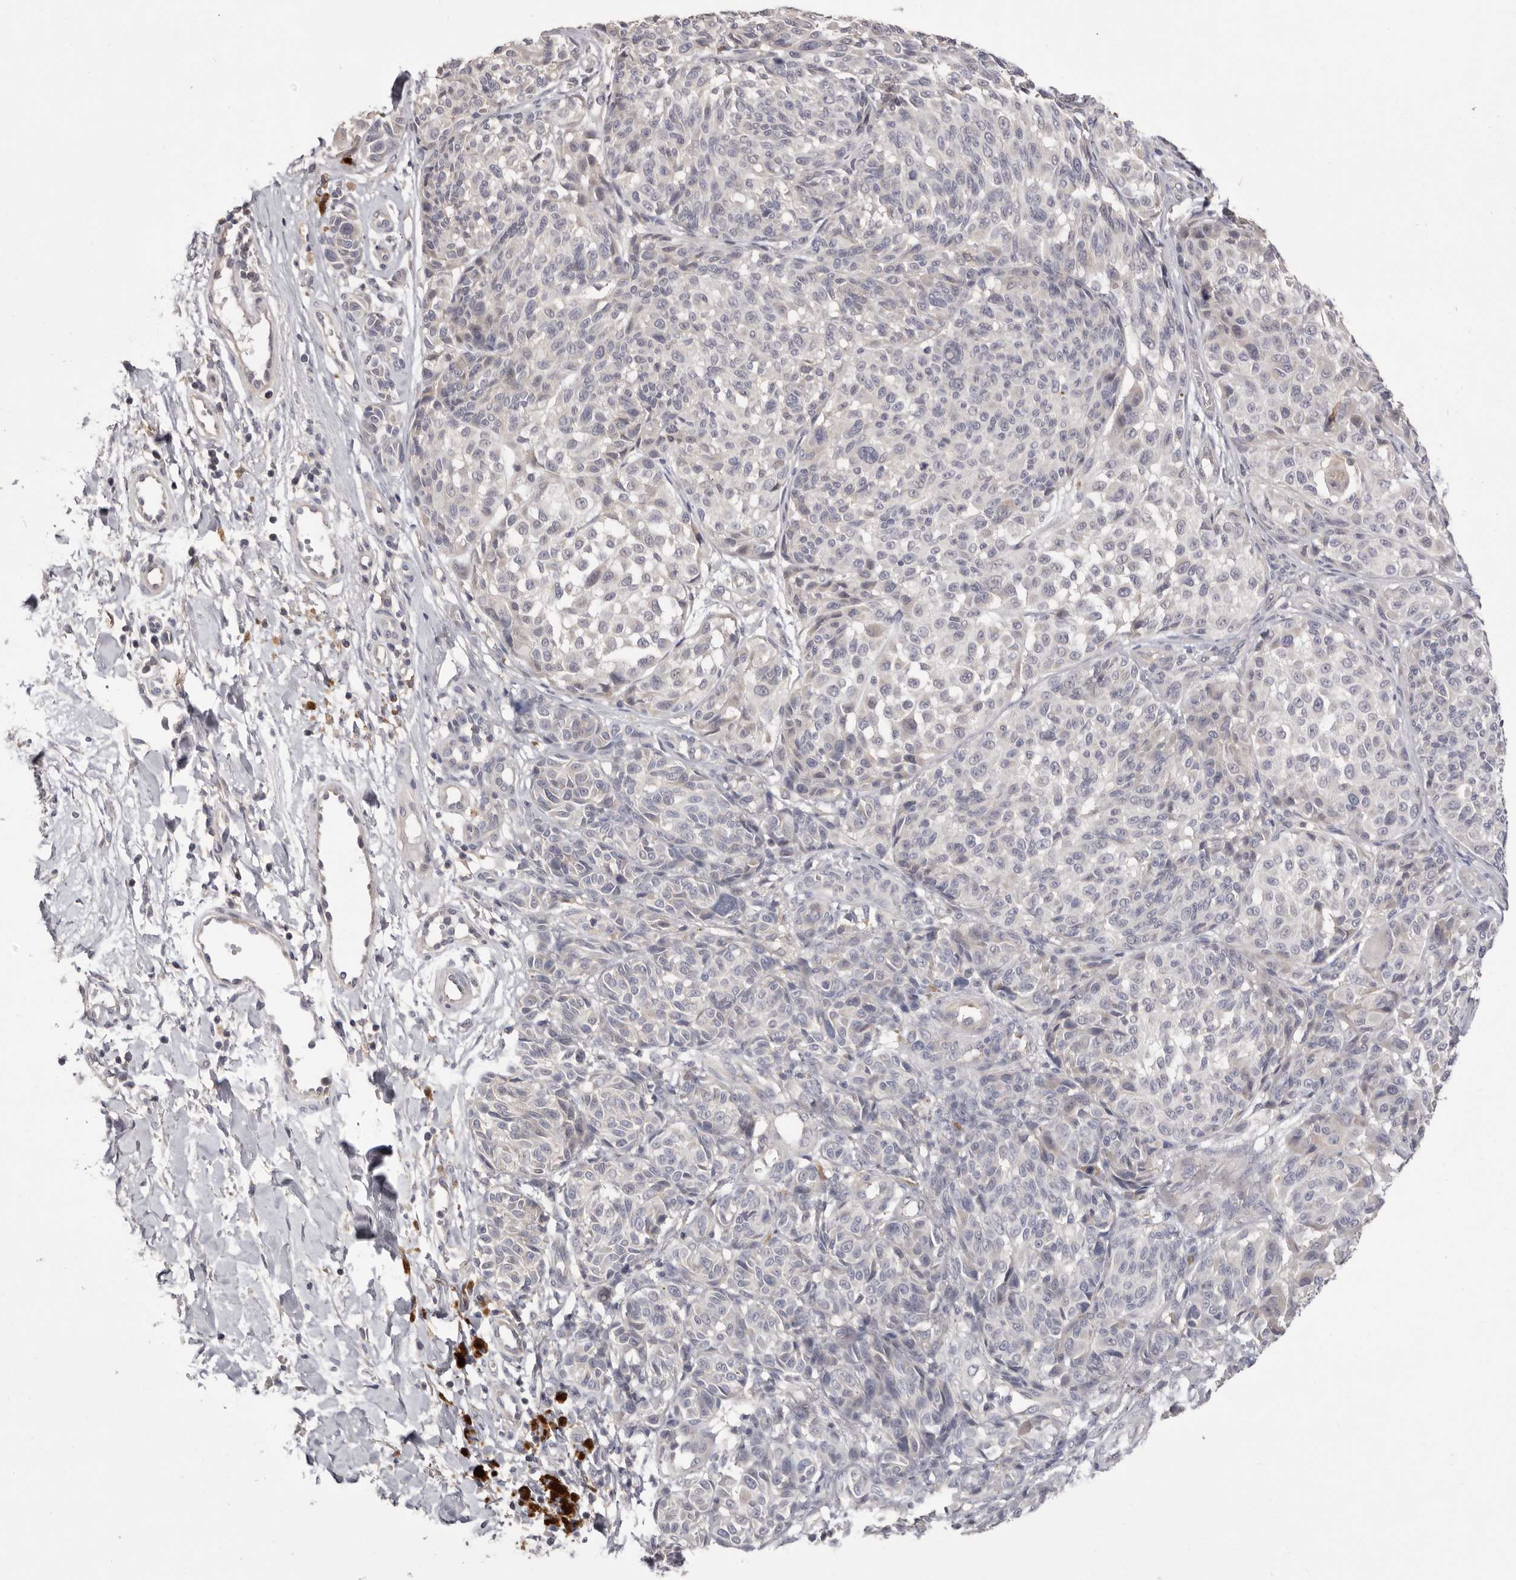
{"staining": {"intensity": "negative", "quantity": "none", "location": "none"}, "tissue": "melanoma", "cell_type": "Tumor cells", "image_type": "cancer", "snomed": [{"axis": "morphology", "description": "Malignant melanoma, NOS"}, {"axis": "topography", "description": "Skin"}], "caption": "The histopathology image exhibits no significant staining in tumor cells of malignant melanoma. (DAB (3,3'-diaminobenzidine) IHC, high magnification).", "gene": "MMACHC", "patient": {"sex": "male", "age": 83}}